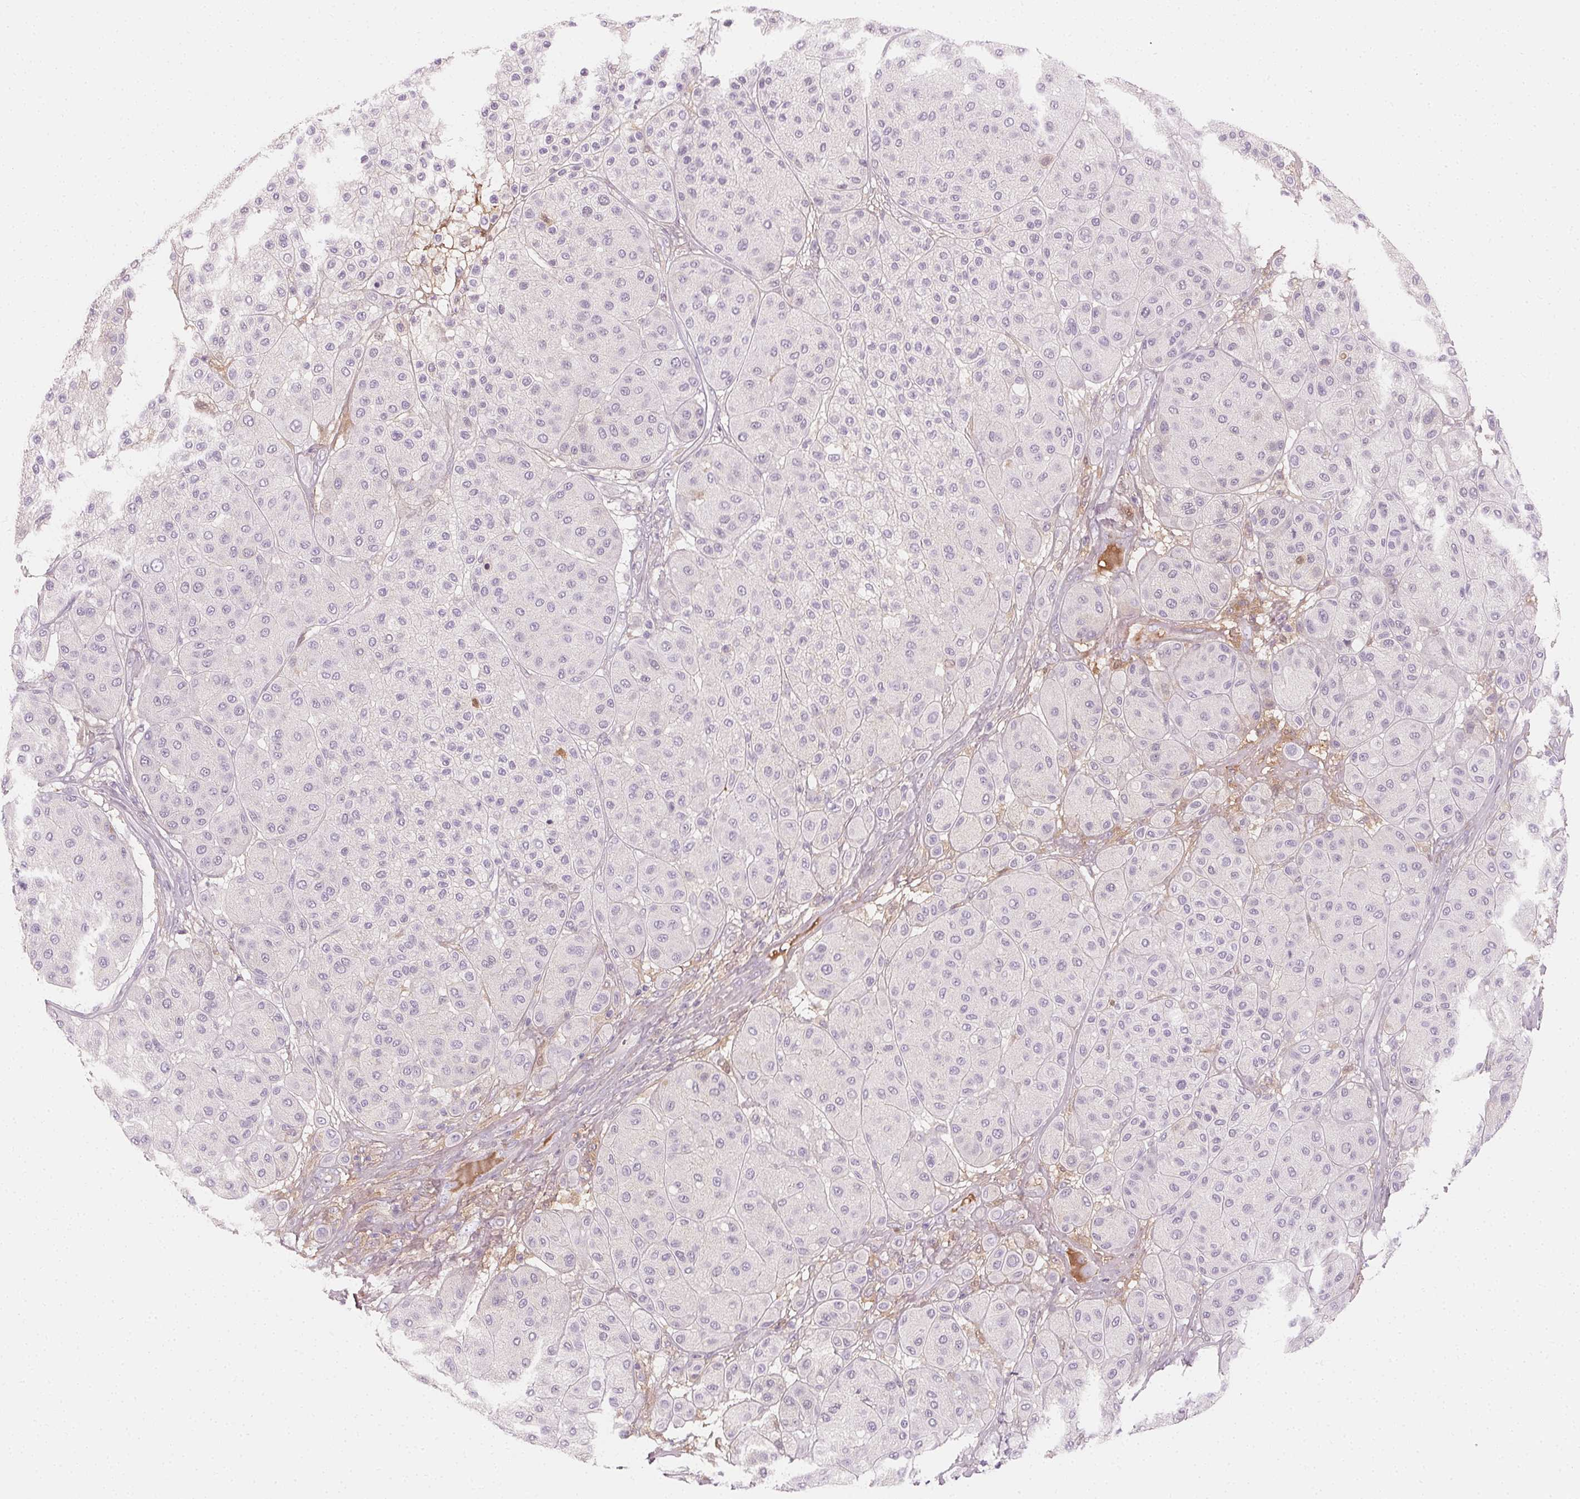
{"staining": {"intensity": "negative", "quantity": "none", "location": "none"}, "tissue": "melanoma", "cell_type": "Tumor cells", "image_type": "cancer", "snomed": [{"axis": "morphology", "description": "Malignant melanoma, Metastatic site"}, {"axis": "topography", "description": "Smooth muscle"}], "caption": "Immunohistochemical staining of melanoma demonstrates no significant positivity in tumor cells.", "gene": "AFM", "patient": {"sex": "male", "age": 41}}